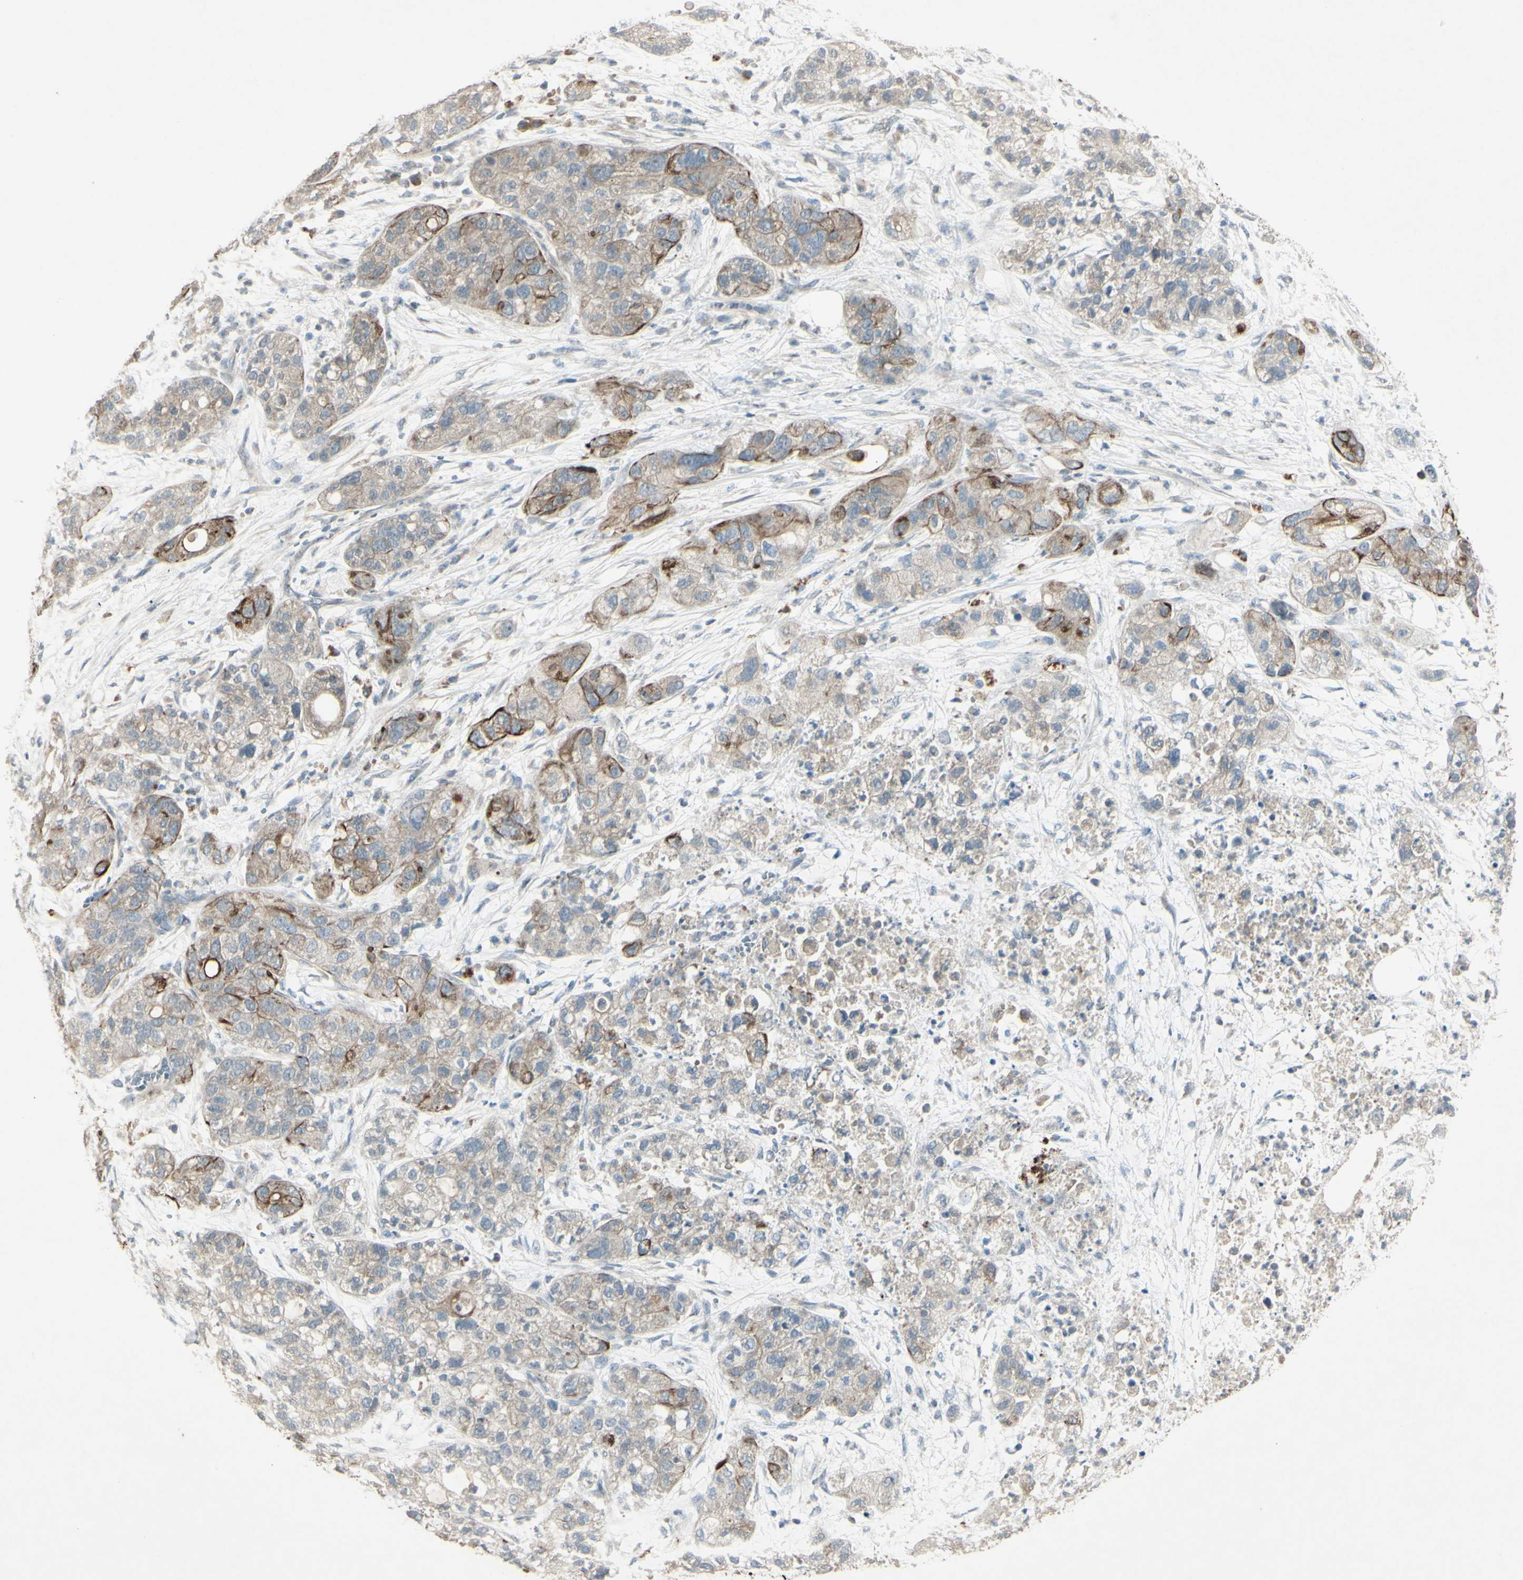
{"staining": {"intensity": "moderate", "quantity": "25%-75%", "location": "cytoplasmic/membranous"}, "tissue": "pancreatic cancer", "cell_type": "Tumor cells", "image_type": "cancer", "snomed": [{"axis": "morphology", "description": "Adenocarcinoma, NOS"}, {"axis": "topography", "description": "Pancreas"}], "caption": "Tumor cells demonstrate medium levels of moderate cytoplasmic/membranous positivity in about 25%-75% of cells in pancreatic adenocarcinoma.", "gene": "TIMM21", "patient": {"sex": "female", "age": 78}}